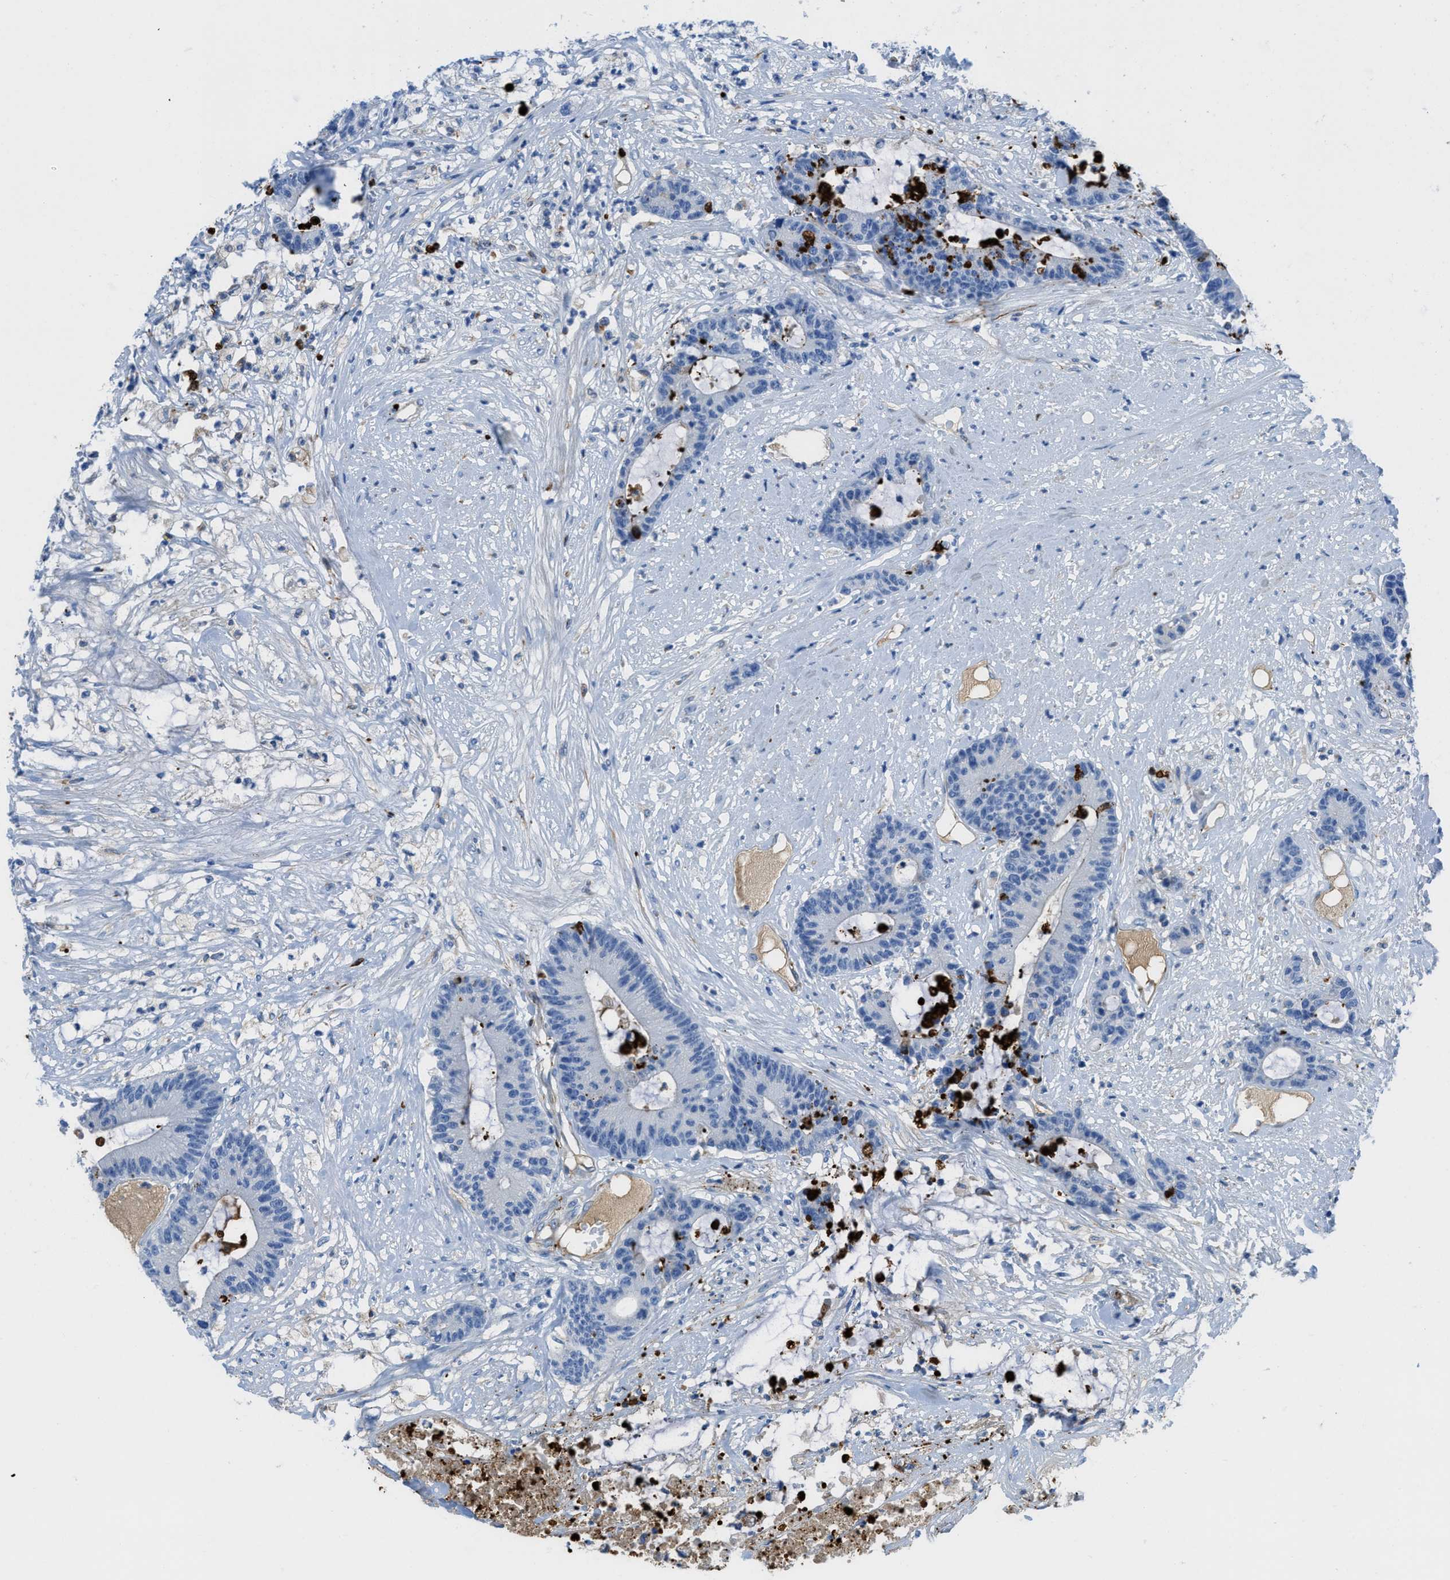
{"staining": {"intensity": "negative", "quantity": "none", "location": "none"}, "tissue": "colorectal cancer", "cell_type": "Tumor cells", "image_type": "cancer", "snomed": [{"axis": "morphology", "description": "Adenocarcinoma, NOS"}, {"axis": "topography", "description": "Colon"}], "caption": "A micrograph of human colorectal cancer is negative for staining in tumor cells.", "gene": "XCR1", "patient": {"sex": "female", "age": 84}}